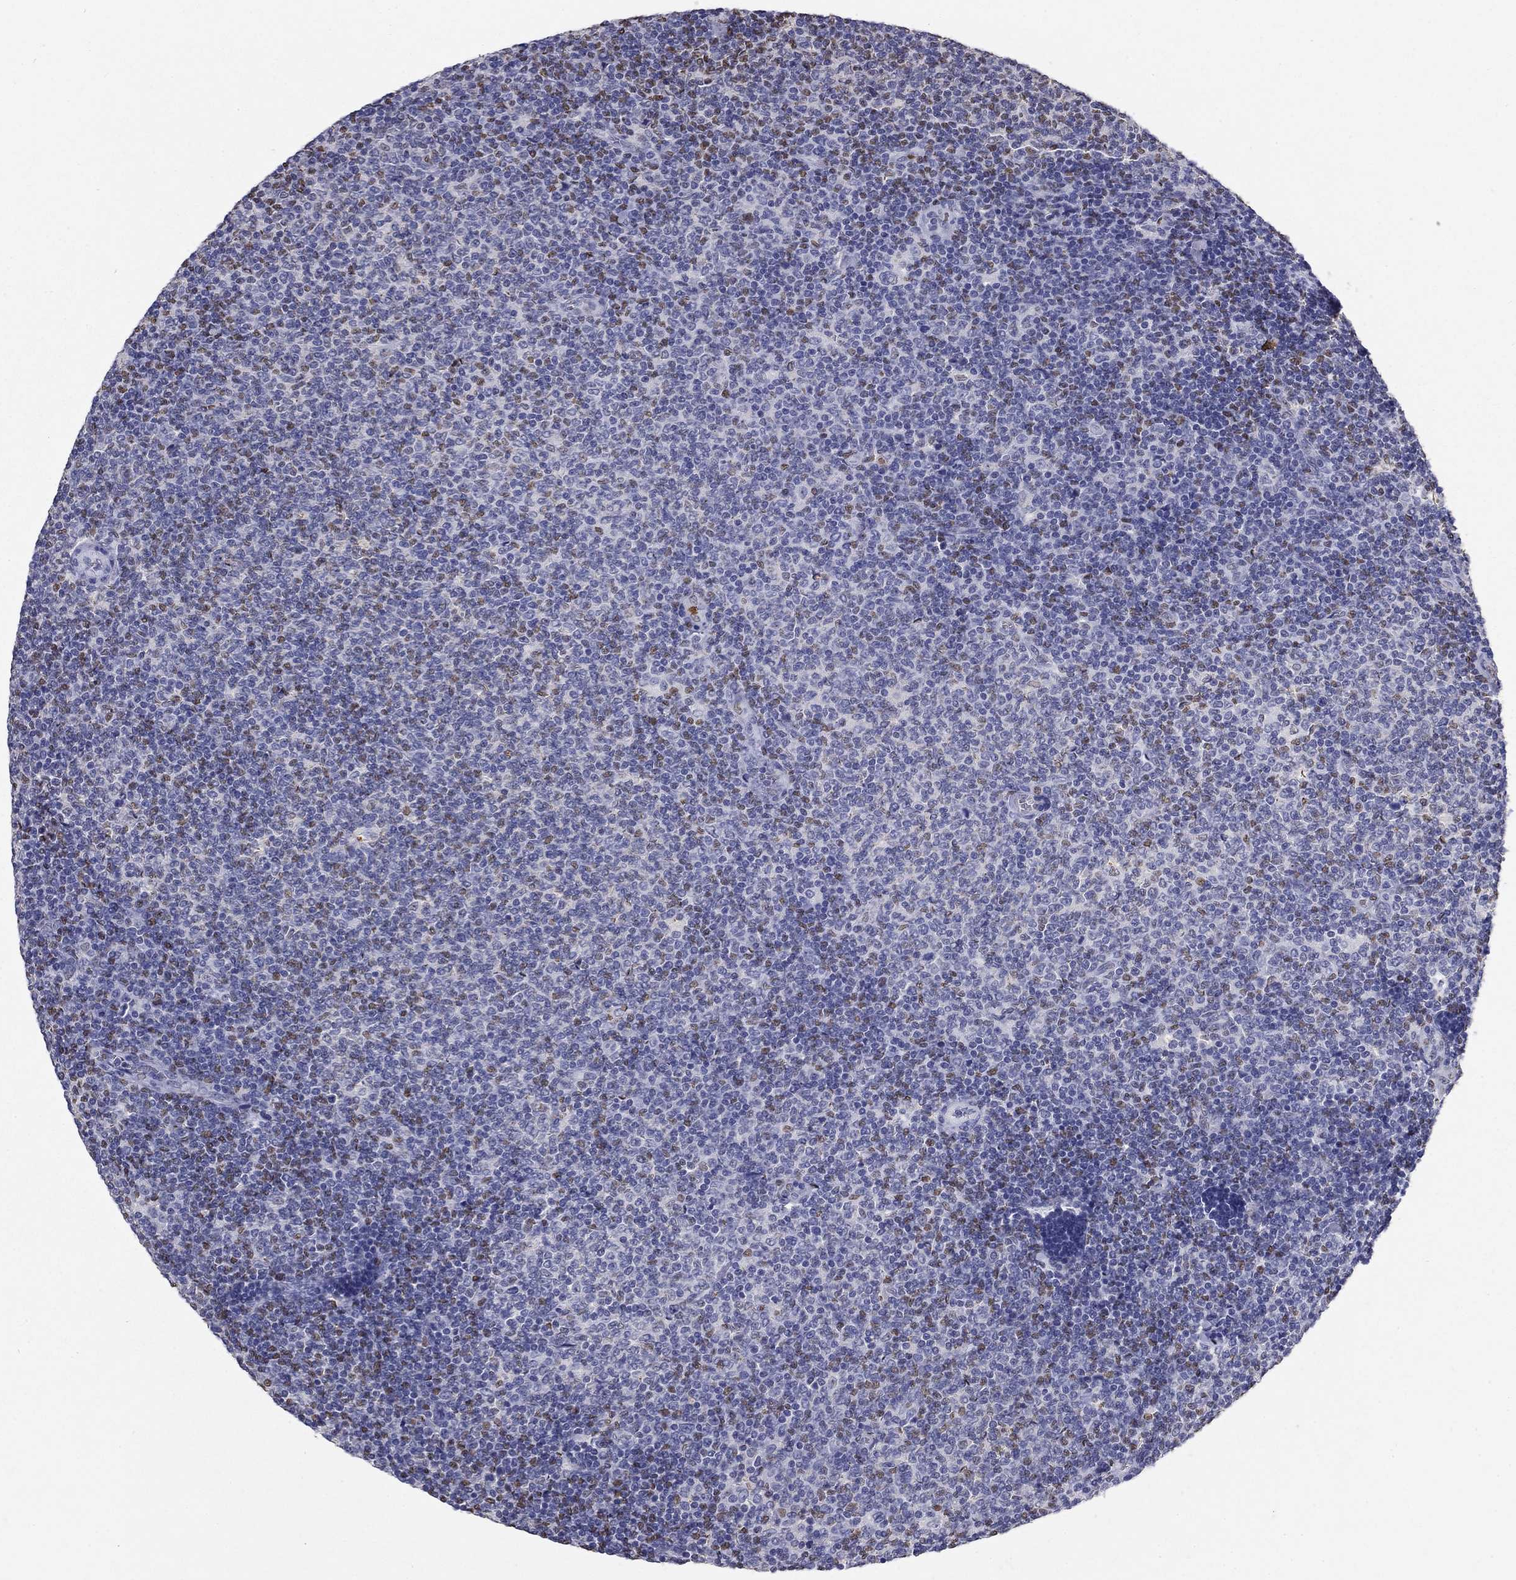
{"staining": {"intensity": "negative", "quantity": "none", "location": "none"}, "tissue": "lymphoma", "cell_type": "Tumor cells", "image_type": "cancer", "snomed": [{"axis": "morphology", "description": "Malignant lymphoma, non-Hodgkin's type, Low grade"}, {"axis": "topography", "description": "Lymph node"}], "caption": "Immunohistochemistry of lymphoma displays no staining in tumor cells.", "gene": "IGSF8", "patient": {"sex": "male", "age": 52}}